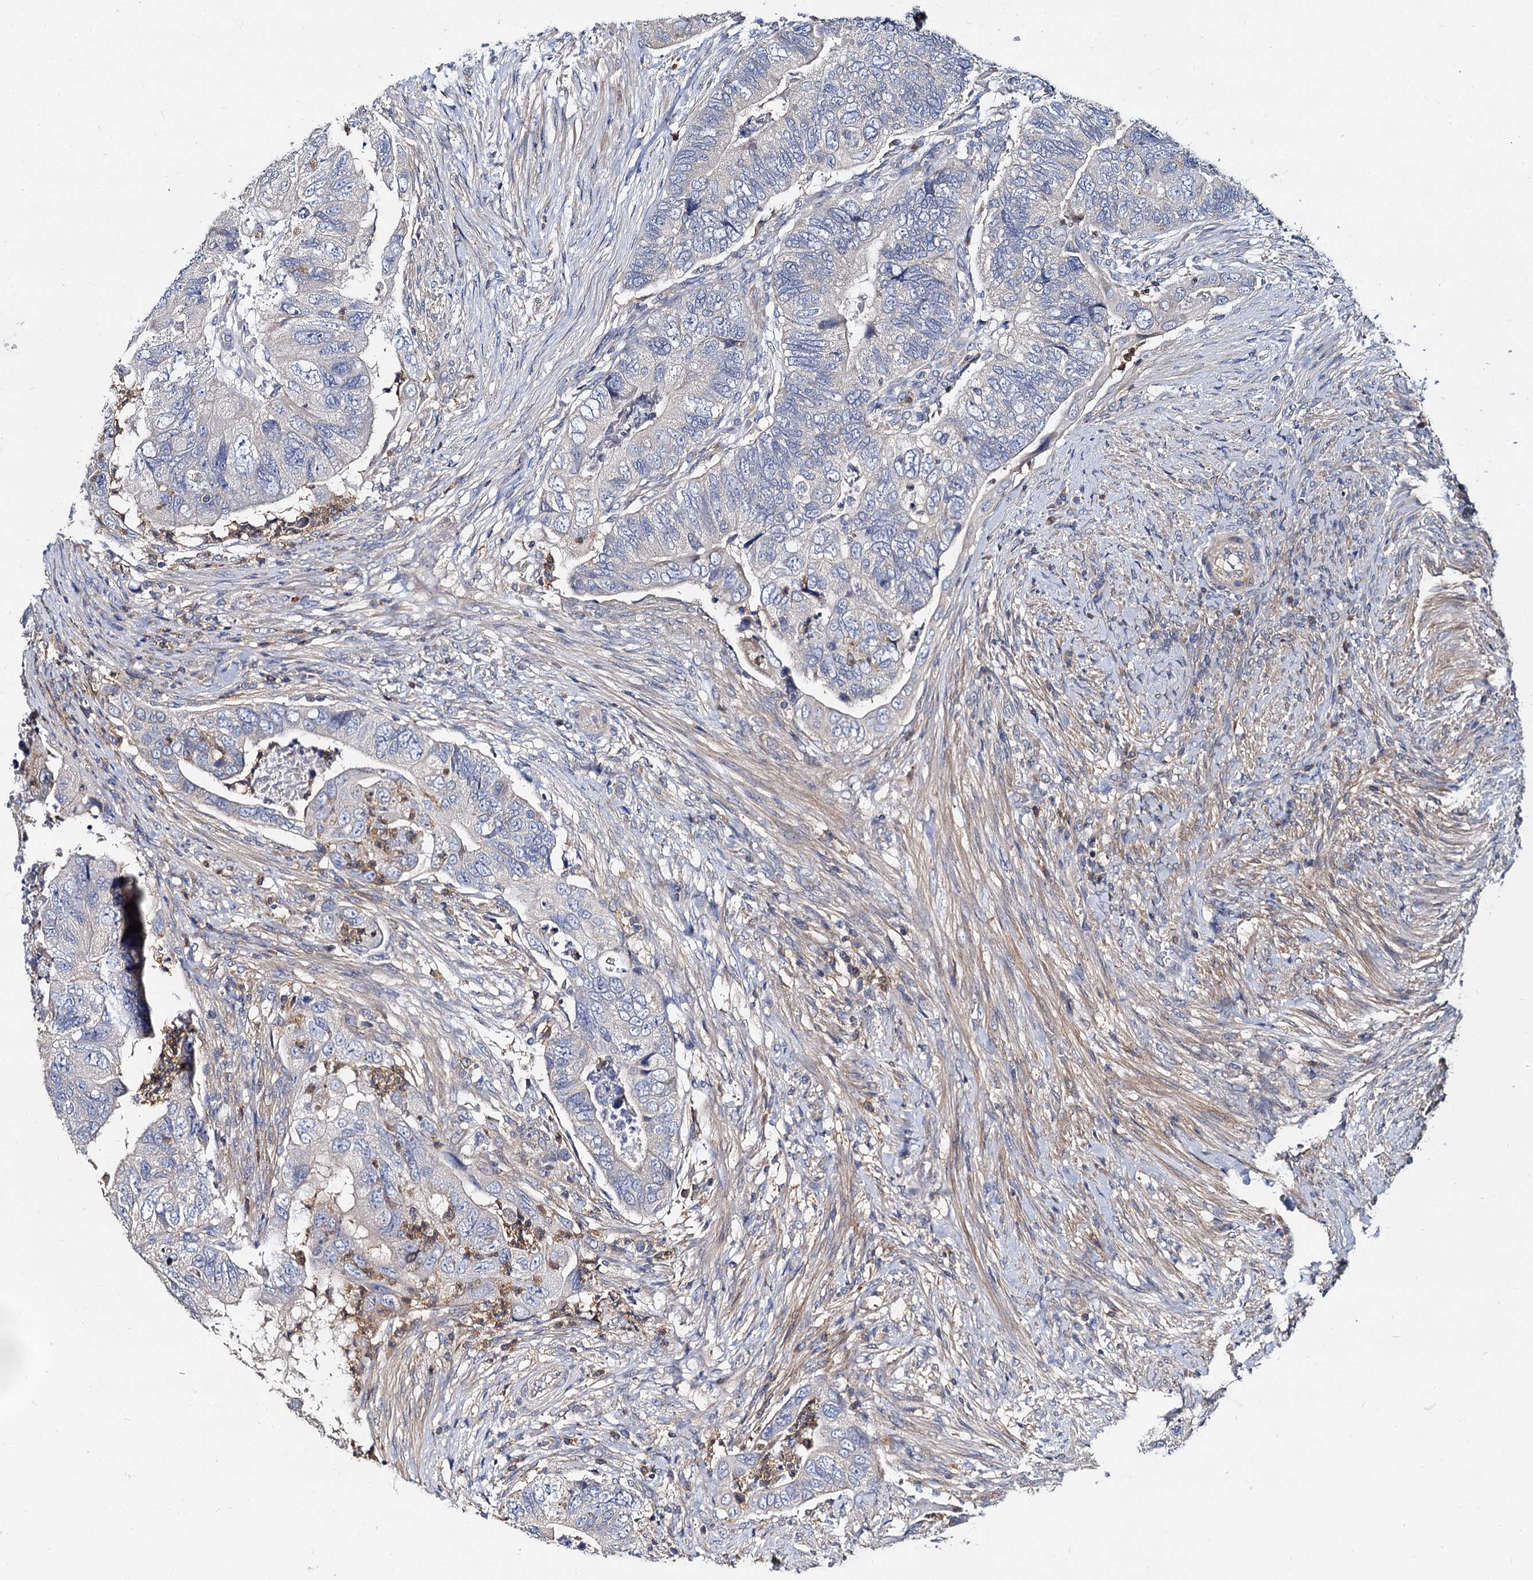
{"staining": {"intensity": "negative", "quantity": "none", "location": "none"}, "tissue": "colorectal cancer", "cell_type": "Tumor cells", "image_type": "cancer", "snomed": [{"axis": "morphology", "description": "Adenocarcinoma, NOS"}, {"axis": "topography", "description": "Rectum"}], "caption": "Immunohistochemical staining of adenocarcinoma (colorectal) shows no significant staining in tumor cells. The staining is performed using DAB (3,3'-diaminobenzidine) brown chromogen with nuclei counter-stained in using hematoxylin.", "gene": "ANKRD13A", "patient": {"sex": "male", "age": 63}}